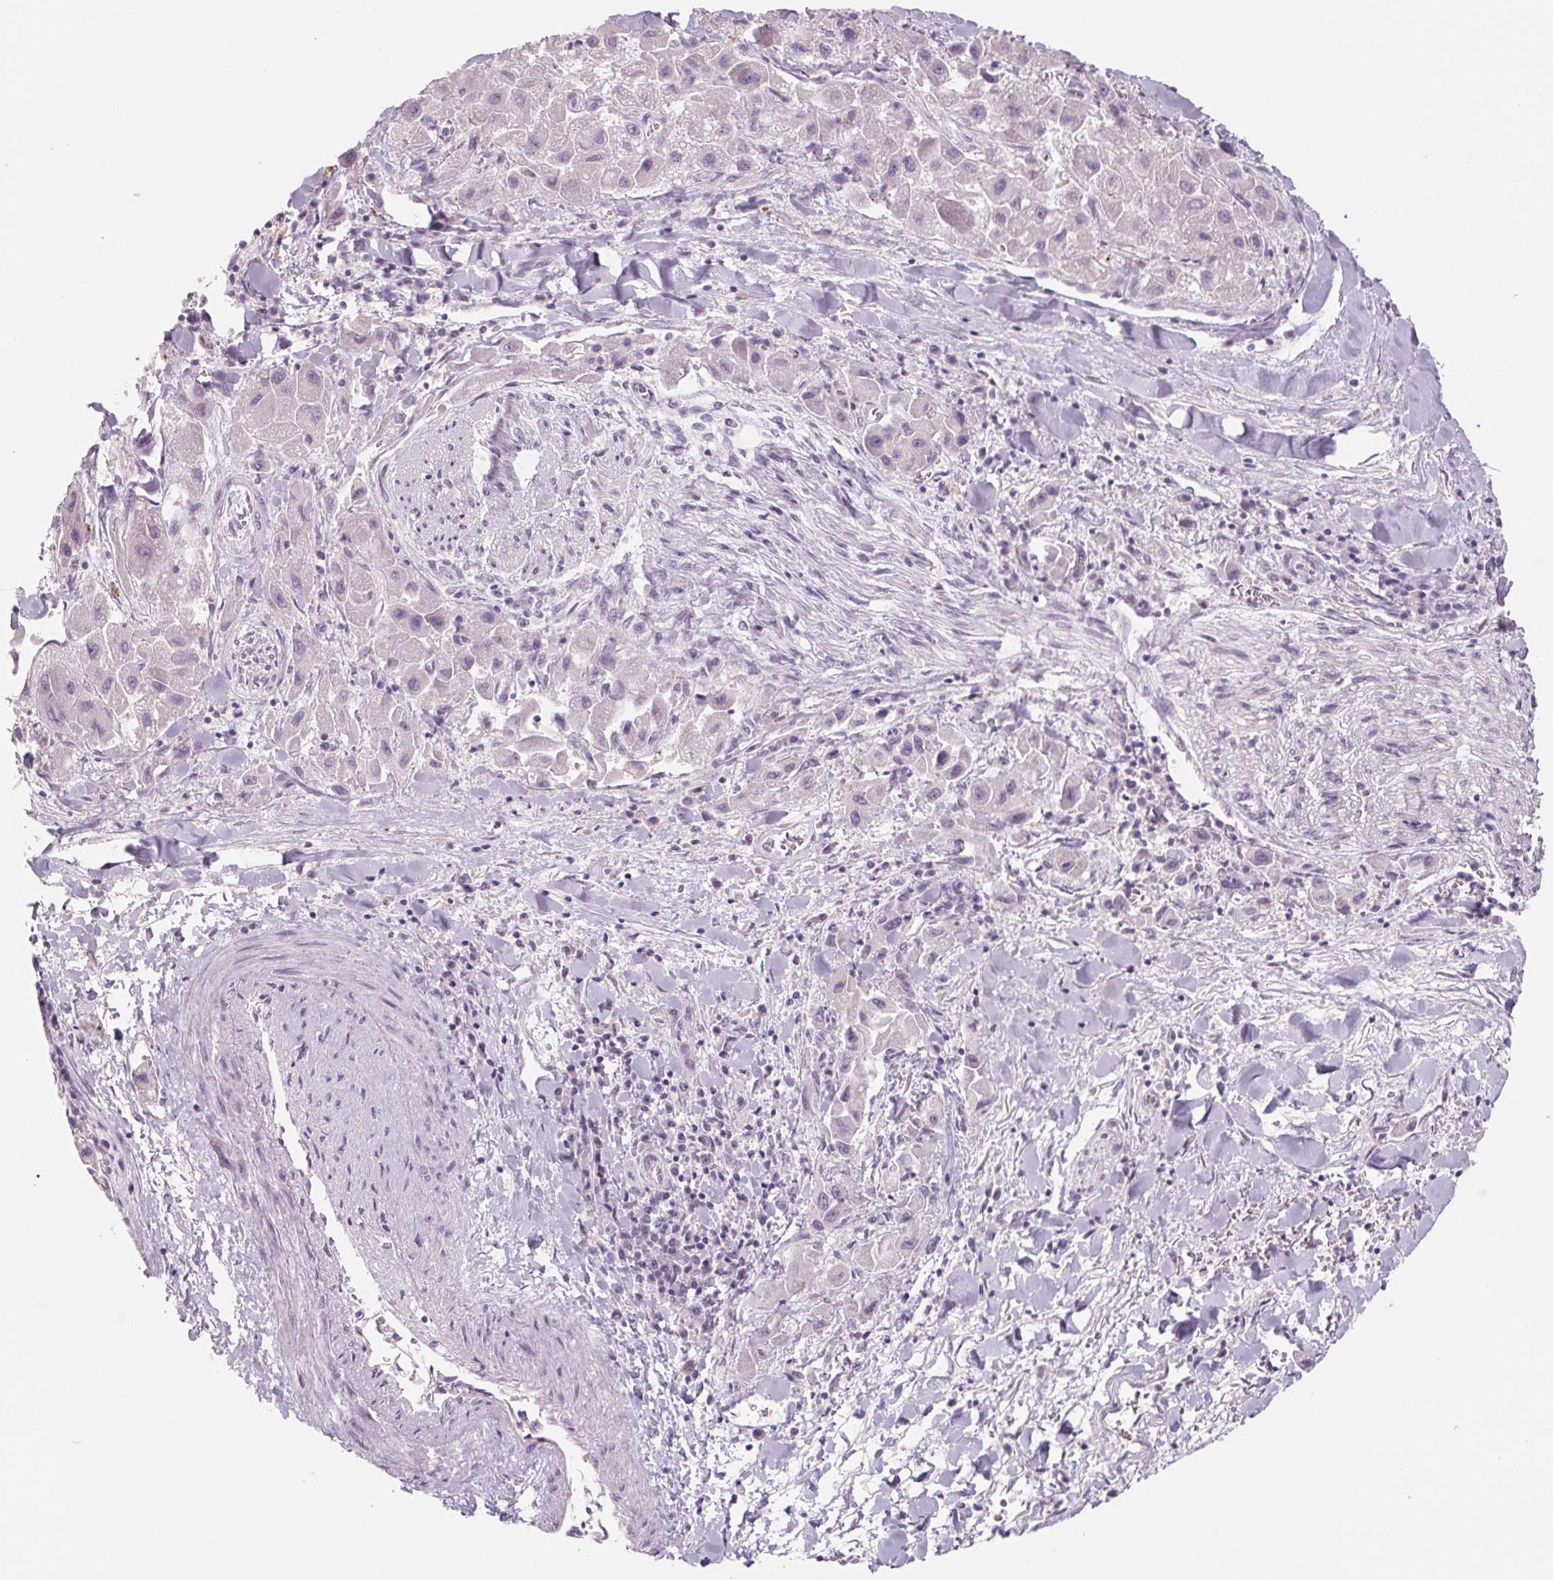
{"staining": {"intensity": "negative", "quantity": "none", "location": "none"}, "tissue": "liver cancer", "cell_type": "Tumor cells", "image_type": "cancer", "snomed": [{"axis": "morphology", "description": "Carcinoma, Hepatocellular, NOS"}, {"axis": "topography", "description": "Liver"}], "caption": "Immunohistochemistry (IHC) of liver cancer displays no staining in tumor cells.", "gene": "POU1F1", "patient": {"sex": "male", "age": 24}}